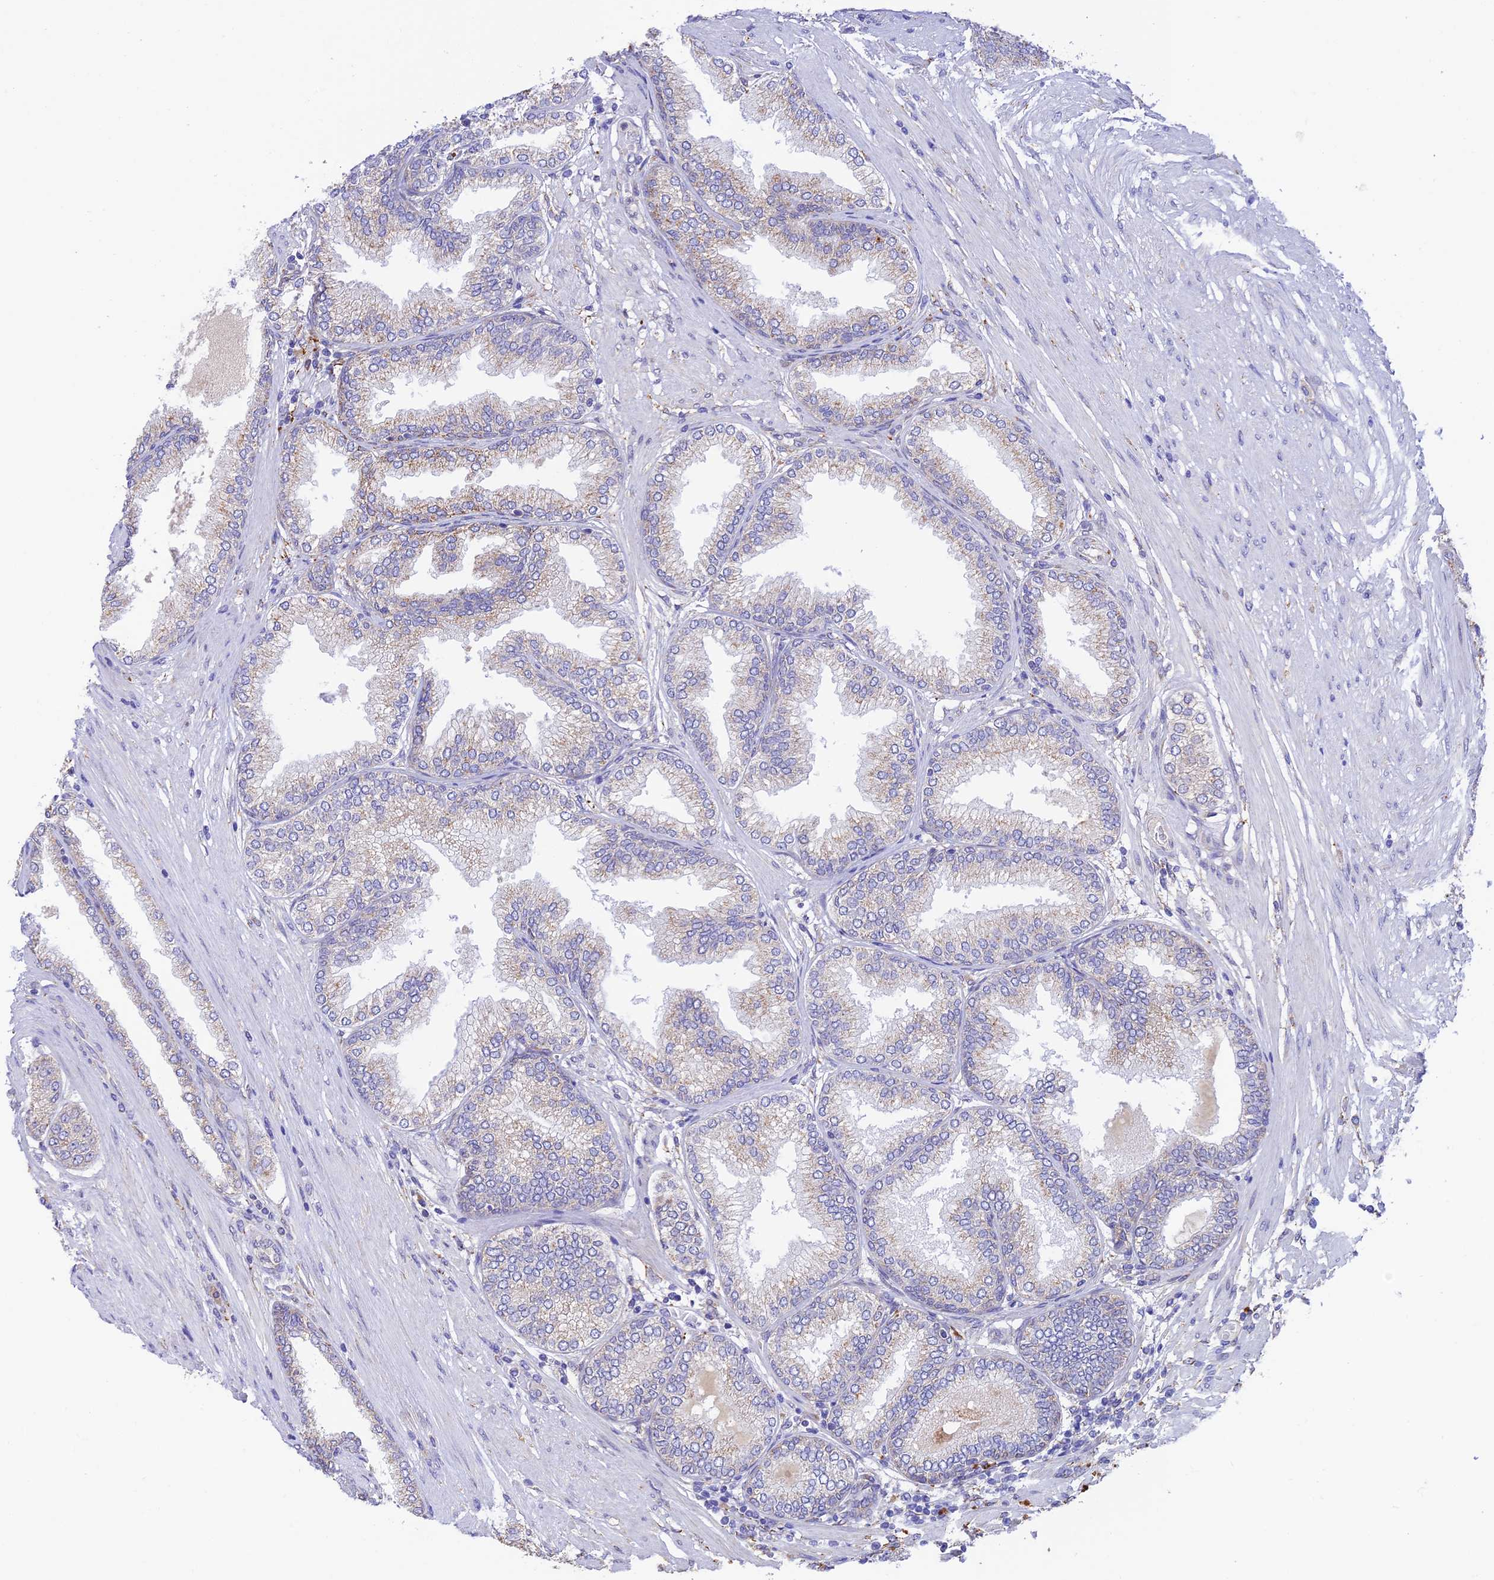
{"staining": {"intensity": "weak", "quantity": "<25%", "location": "cytoplasmic/membranous"}, "tissue": "prostate cancer", "cell_type": "Tumor cells", "image_type": "cancer", "snomed": [{"axis": "morphology", "description": "Adenocarcinoma, High grade"}, {"axis": "topography", "description": "Prostate"}], "caption": "There is no significant positivity in tumor cells of prostate high-grade adenocarcinoma.", "gene": "VKORC1", "patient": {"sex": "male", "age": 71}}